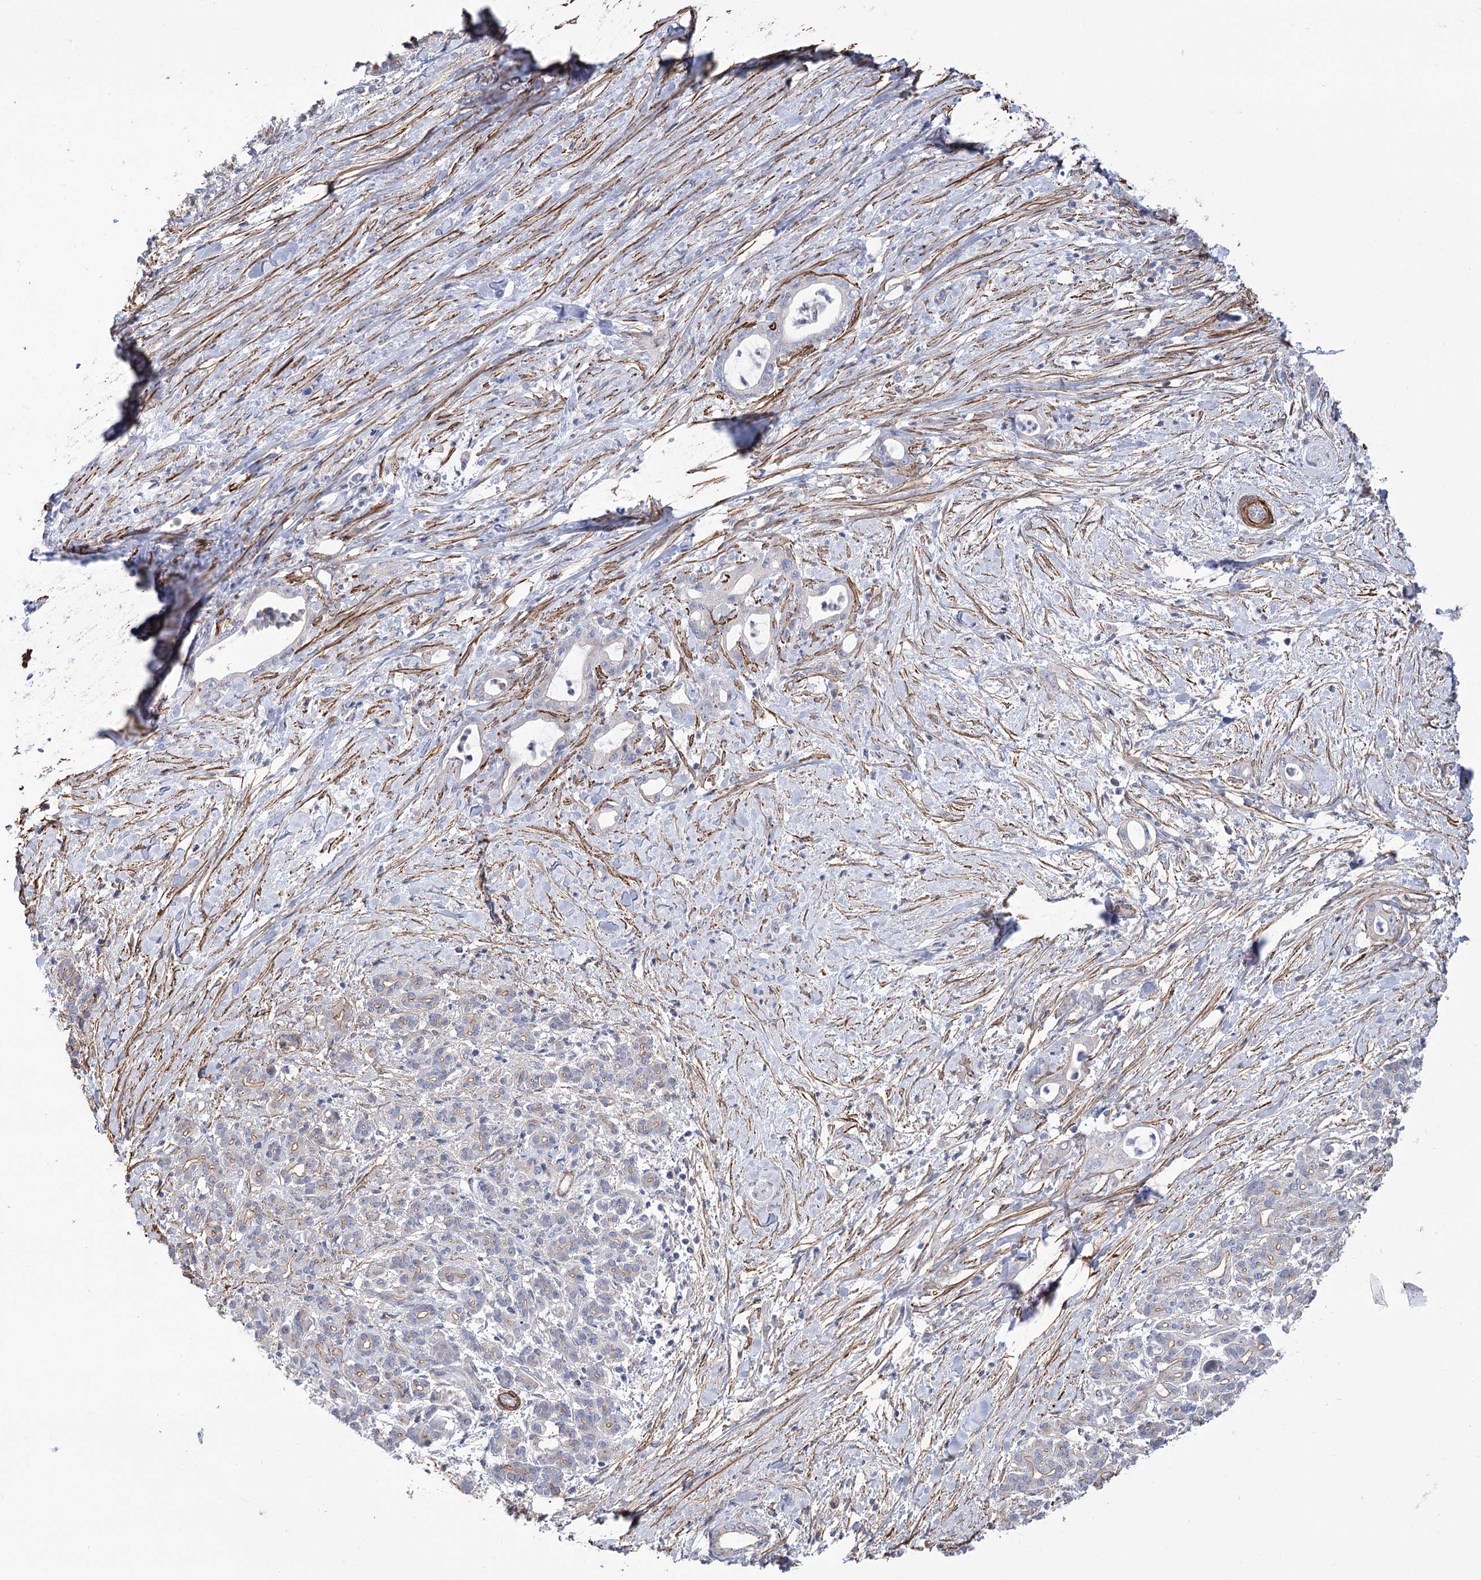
{"staining": {"intensity": "negative", "quantity": "none", "location": "none"}, "tissue": "pancreatic cancer", "cell_type": "Tumor cells", "image_type": "cancer", "snomed": [{"axis": "morphology", "description": "Adenocarcinoma, NOS"}, {"axis": "topography", "description": "Pancreas"}], "caption": "This histopathology image is of pancreatic adenocarcinoma stained with immunohistochemistry (IHC) to label a protein in brown with the nuclei are counter-stained blue. There is no positivity in tumor cells. Nuclei are stained in blue.", "gene": "WASHC3", "patient": {"sex": "female", "age": 55}}